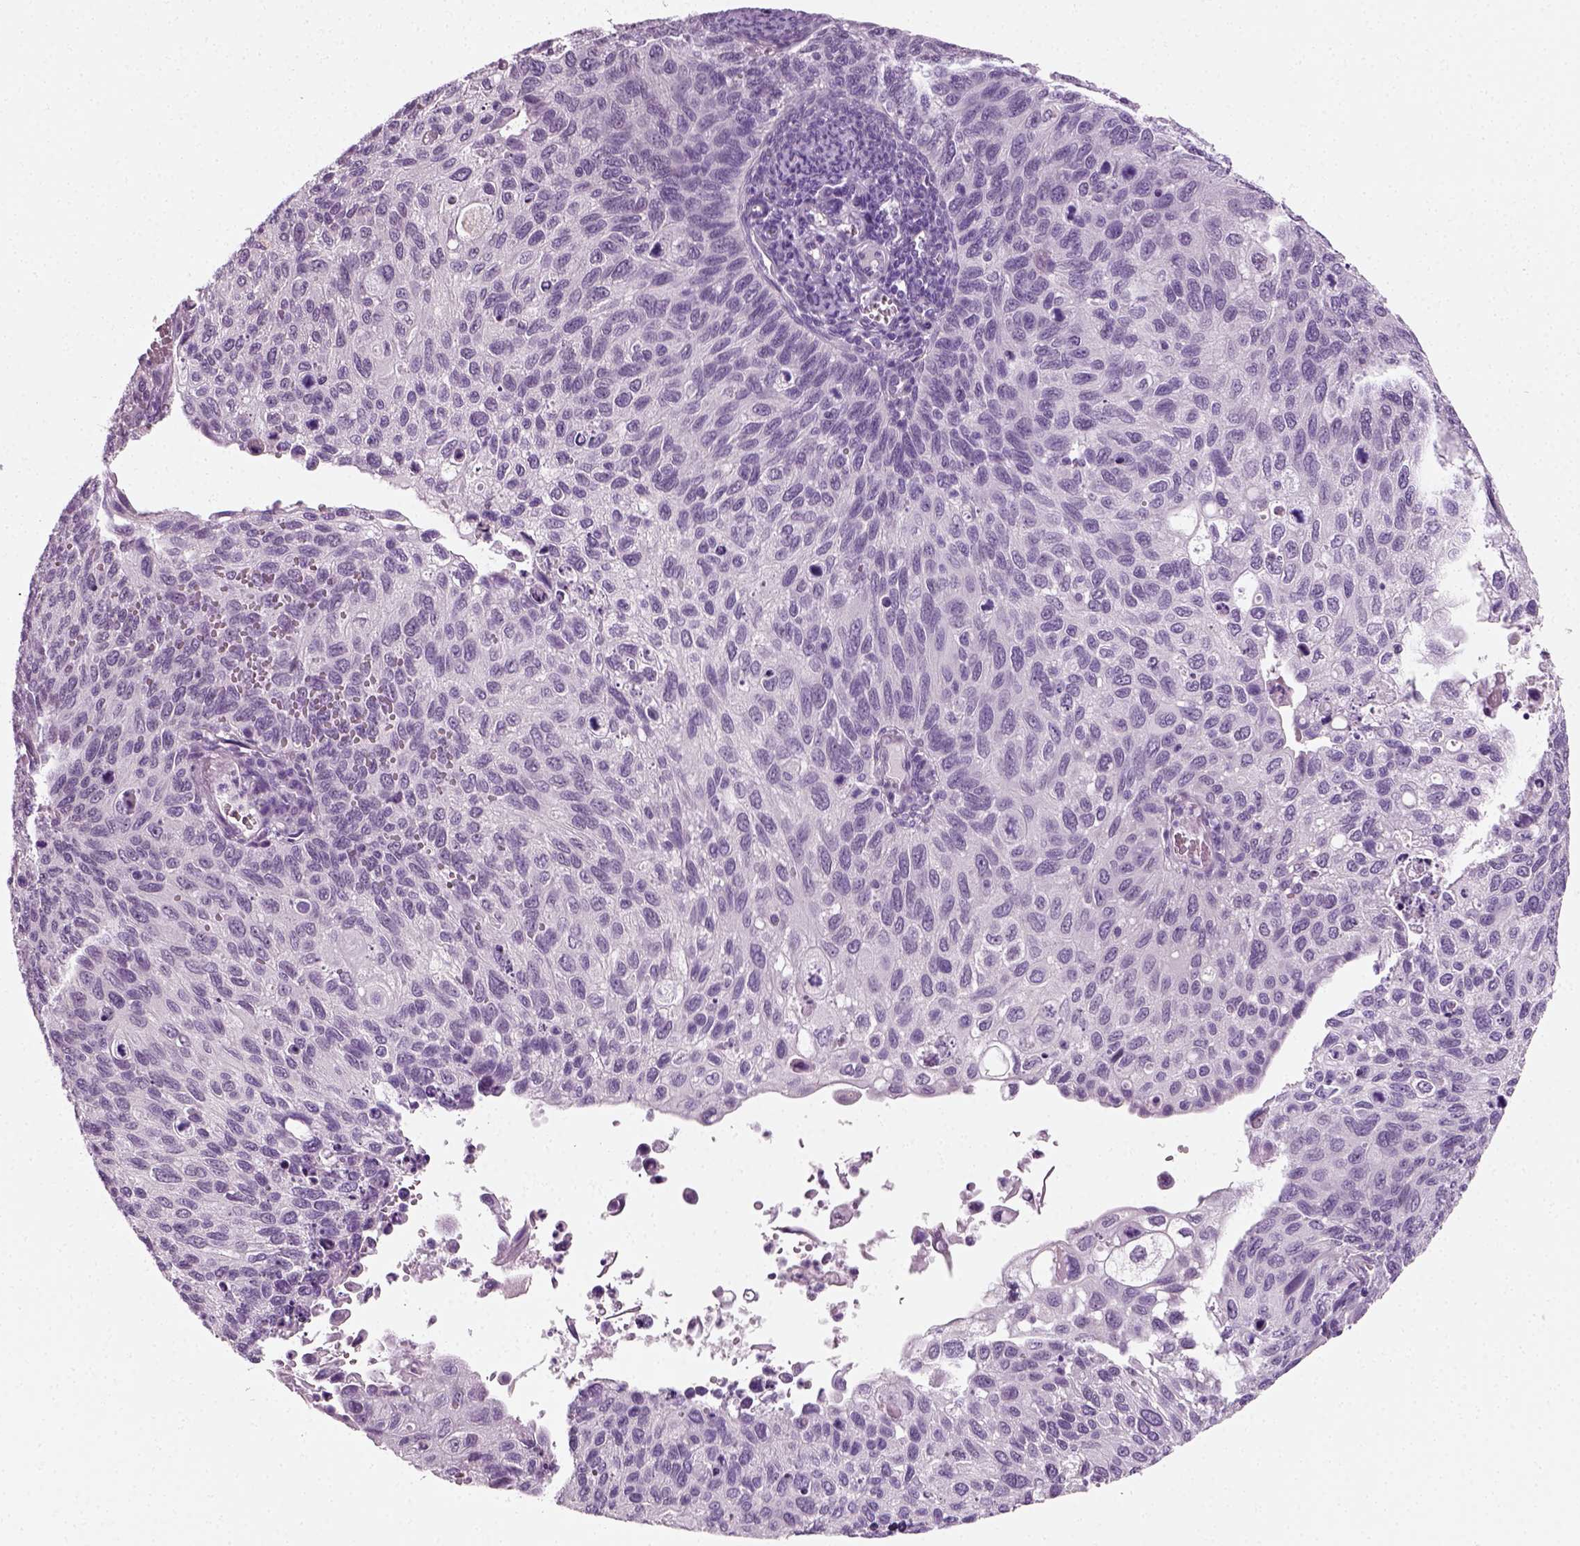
{"staining": {"intensity": "negative", "quantity": "none", "location": "none"}, "tissue": "cervical cancer", "cell_type": "Tumor cells", "image_type": "cancer", "snomed": [{"axis": "morphology", "description": "Squamous cell carcinoma, NOS"}, {"axis": "topography", "description": "Cervix"}], "caption": "Tumor cells are negative for brown protein staining in cervical cancer (squamous cell carcinoma).", "gene": "SPATA31E1", "patient": {"sex": "female", "age": 70}}